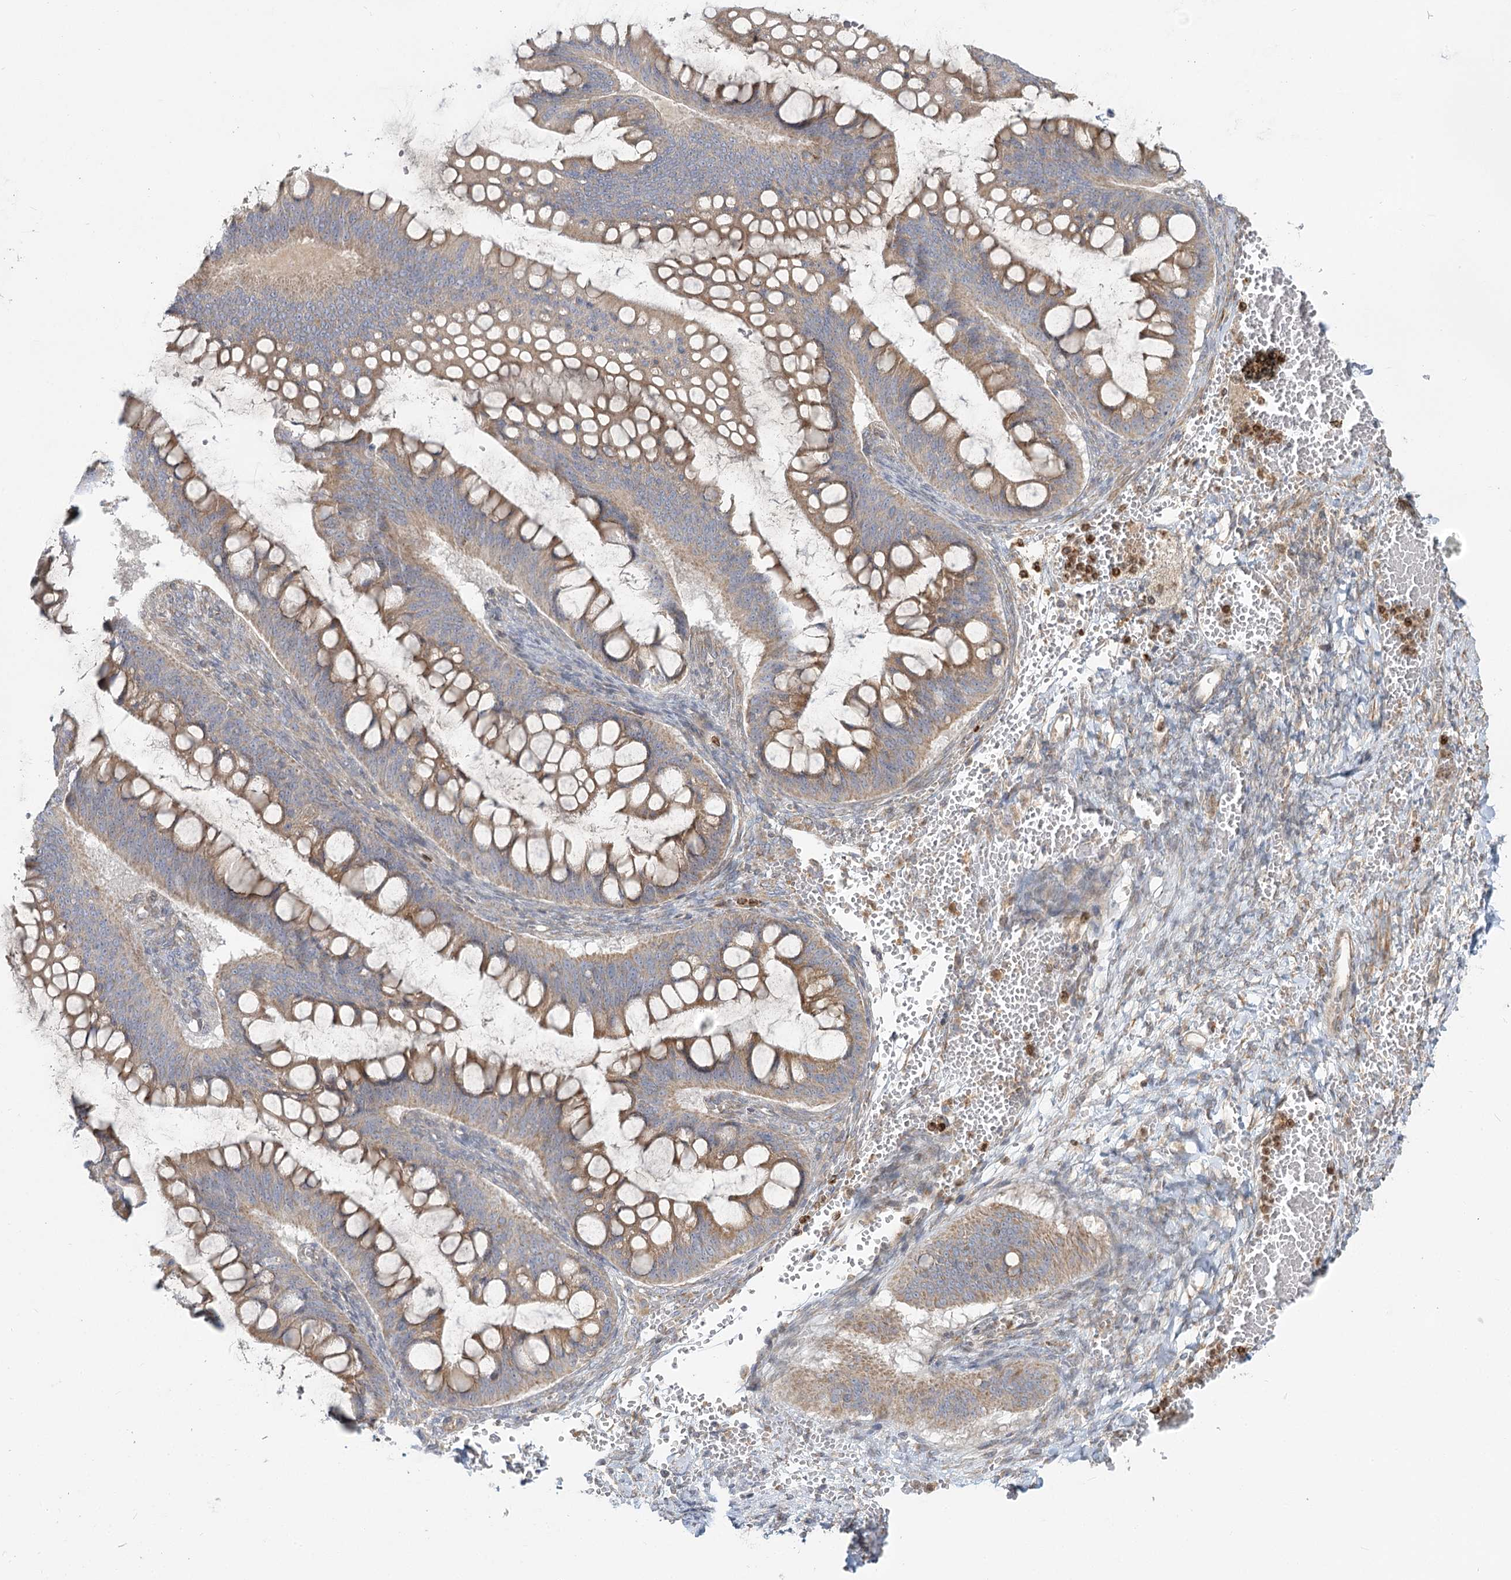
{"staining": {"intensity": "moderate", "quantity": ">75%", "location": "cytoplasmic/membranous"}, "tissue": "ovarian cancer", "cell_type": "Tumor cells", "image_type": "cancer", "snomed": [{"axis": "morphology", "description": "Cystadenocarcinoma, mucinous, NOS"}, {"axis": "topography", "description": "Ovary"}], "caption": "Ovarian cancer (mucinous cystadenocarcinoma) tissue shows moderate cytoplasmic/membranous positivity in about >75% of tumor cells (DAB IHC, brown staining for protein, blue staining for nuclei).", "gene": "MTMR3", "patient": {"sex": "female", "age": 73}}